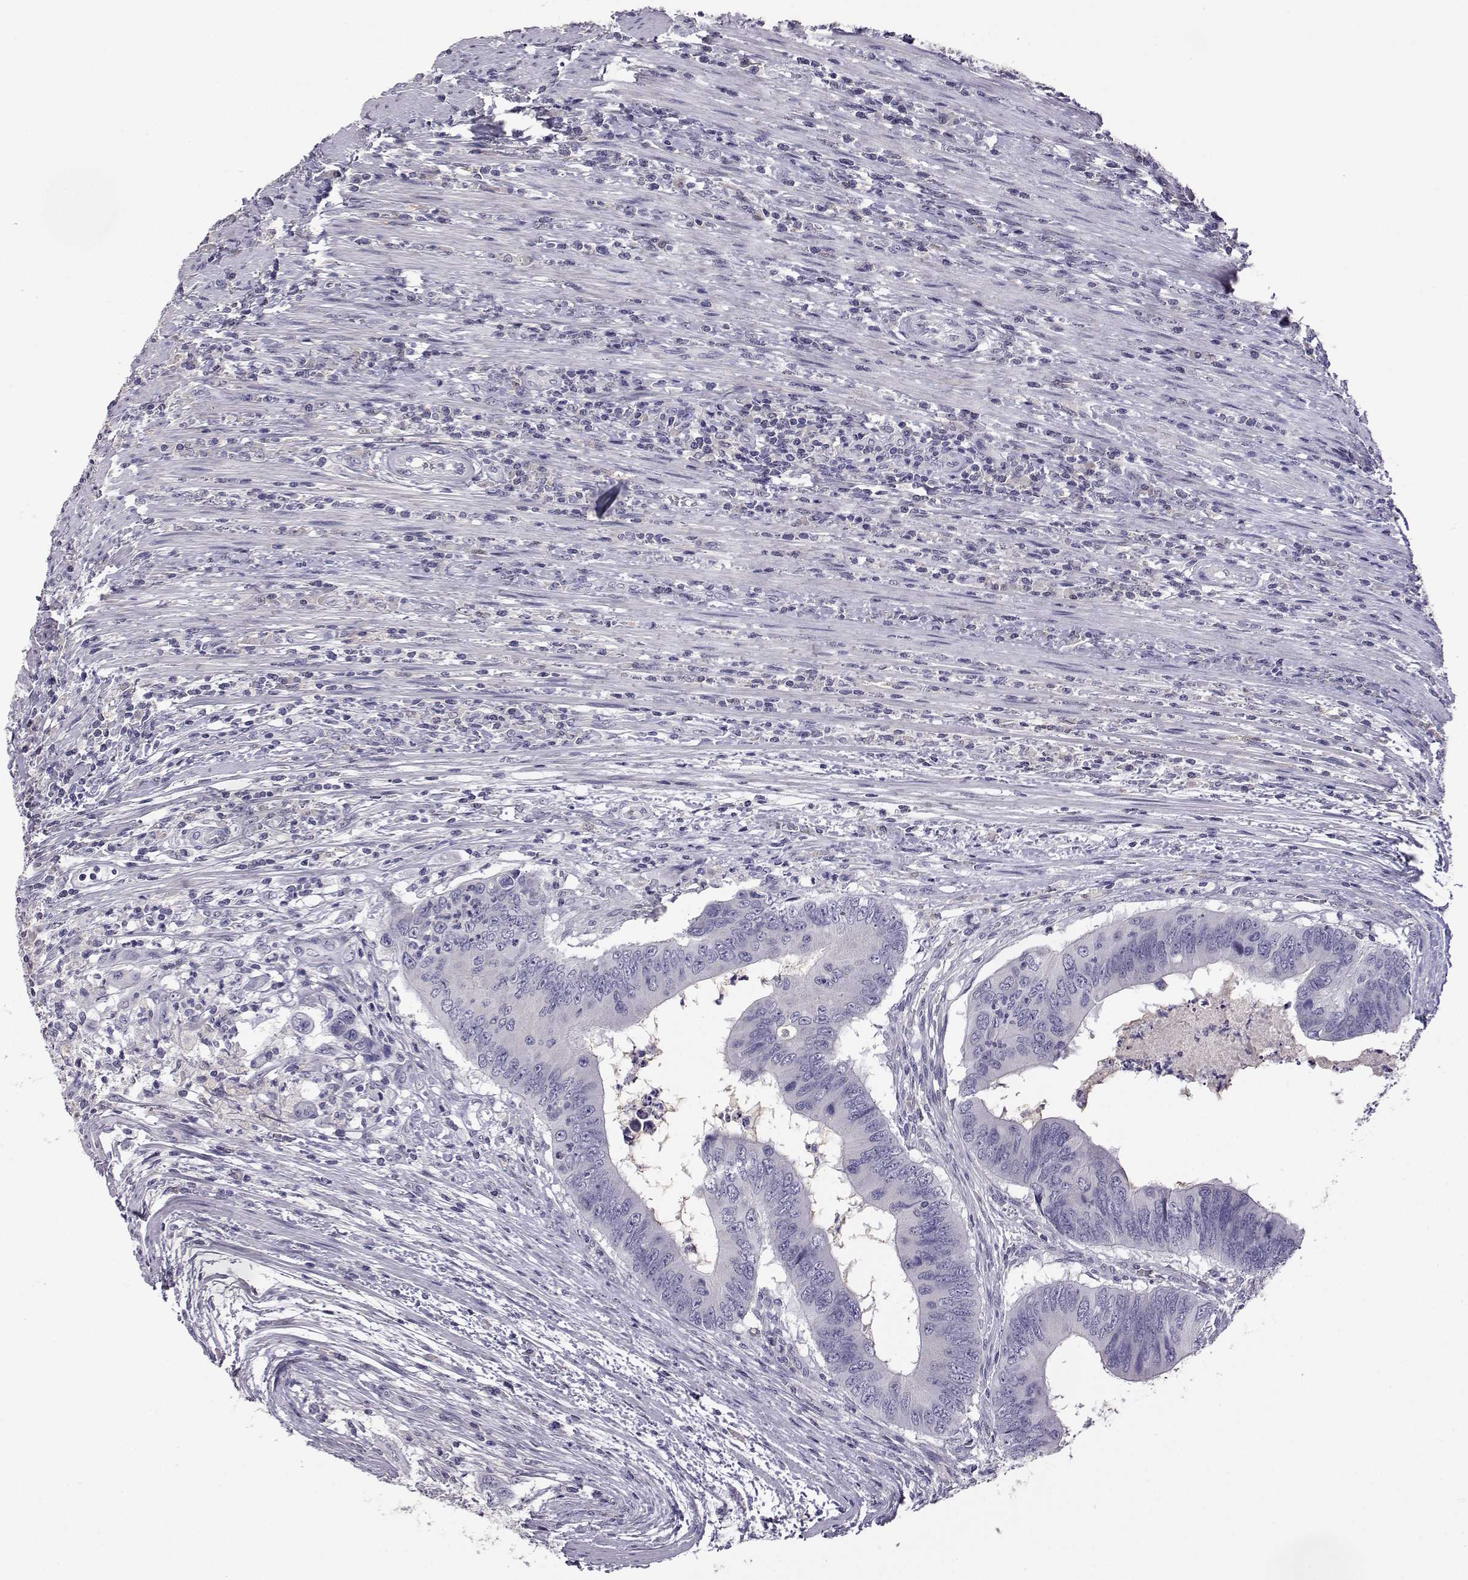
{"staining": {"intensity": "negative", "quantity": "none", "location": "none"}, "tissue": "colorectal cancer", "cell_type": "Tumor cells", "image_type": "cancer", "snomed": [{"axis": "morphology", "description": "Adenocarcinoma, NOS"}, {"axis": "topography", "description": "Colon"}], "caption": "DAB (3,3'-diaminobenzidine) immunohistochemical staining of human colorectal cancer exhibits no significant expression in tumor cells.", "gene": "AKR1B1", "patient": {"sex": "male", "age": 53}}